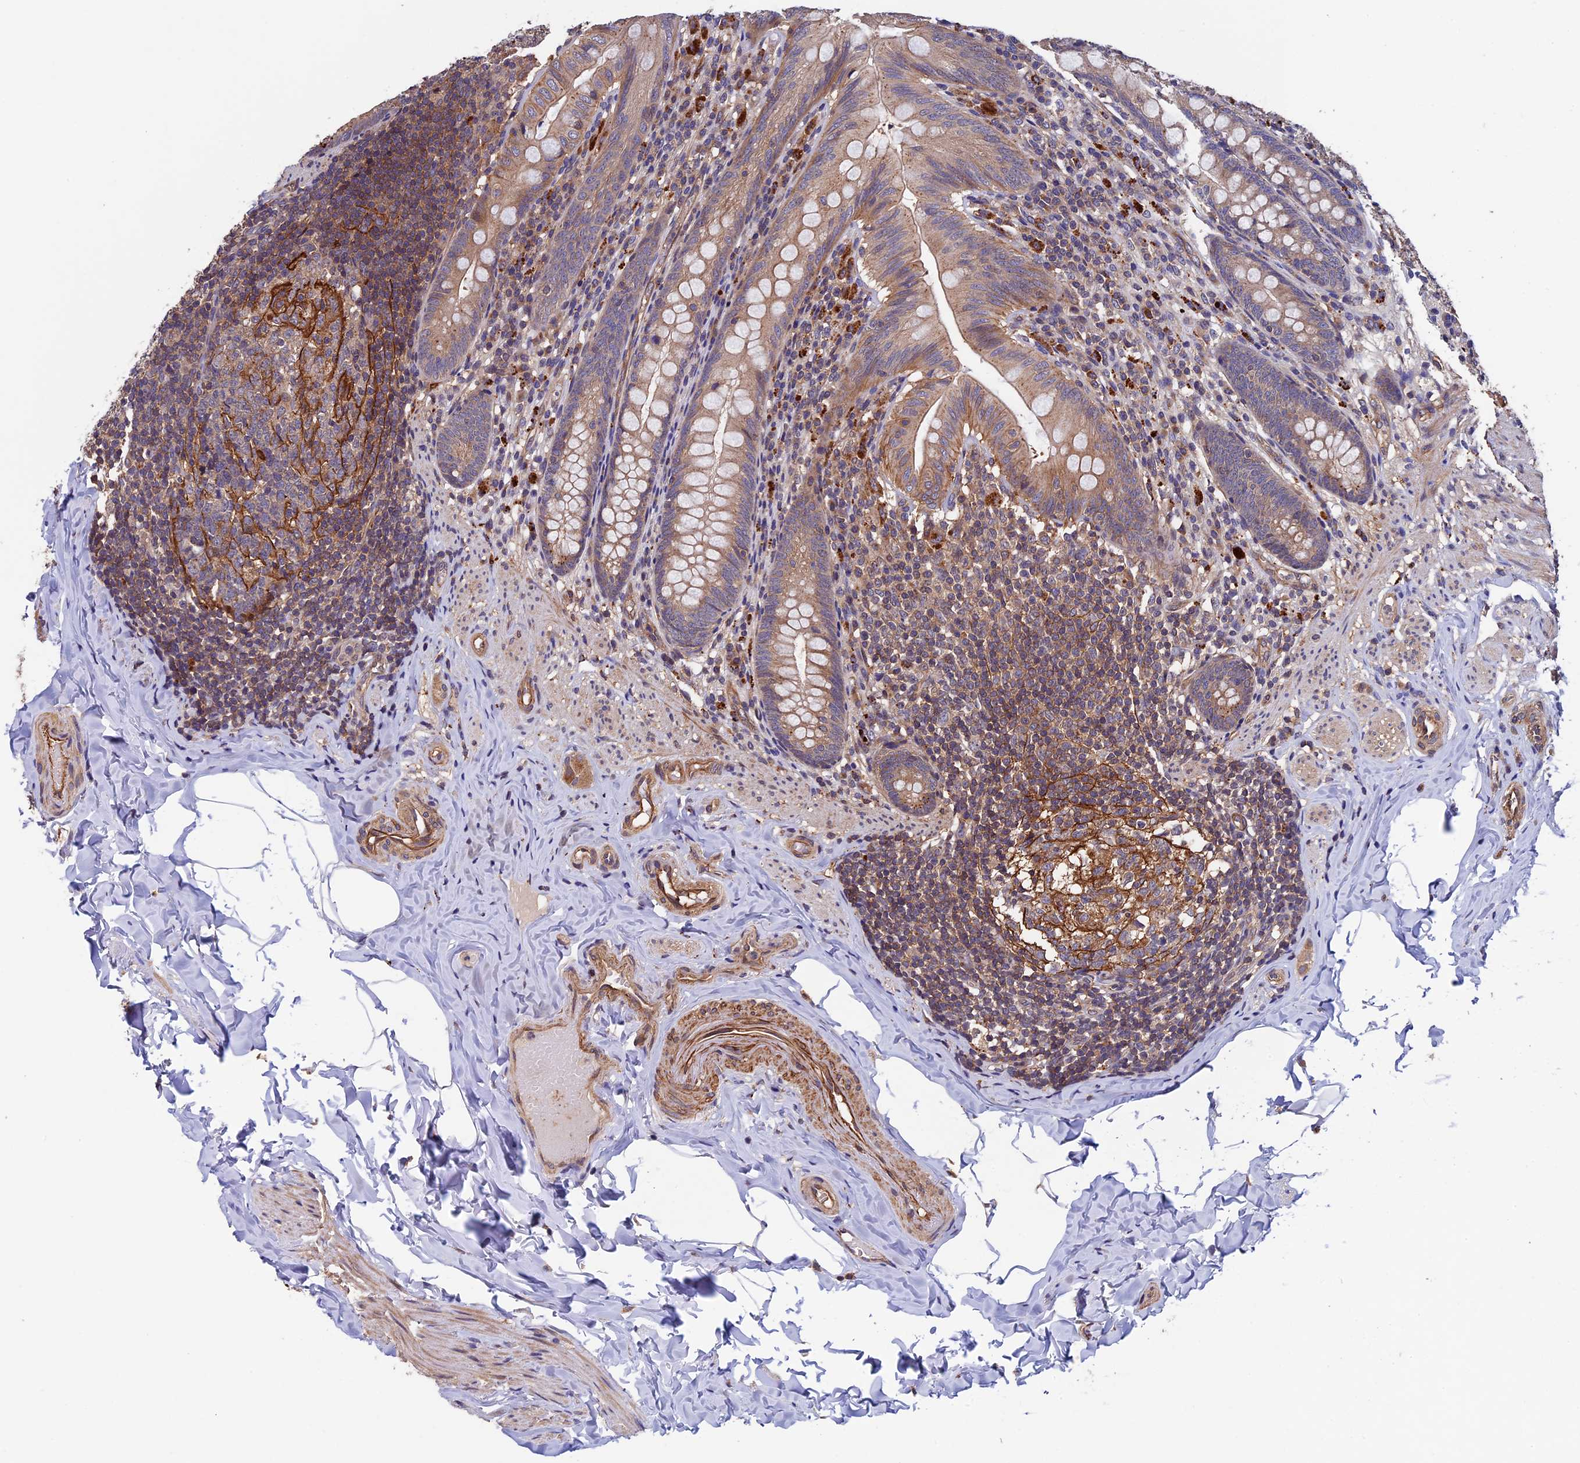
{"staining": {"intensity": "moderate", "quantity": ">75%", "location": "cytoplasmic/membranous"}, "tissue": "appendix", "cell_type": "Glandular cells", "image_type": "normal", "snomed": [{"axis": "morphology", "description": "Normal tissue, NOS"}, {"axis": "topography", "description": "Appendix"}], "caption": "IHC (DAB (3,3'-diaminobenzidine)) staining of unremarkable appendix displays moderate cytoplasmic/membranous protein expression in approximately >75% of glandular cells.", "gene": "SLC9A5", "patient": {"sex": "male", "age": 55}}